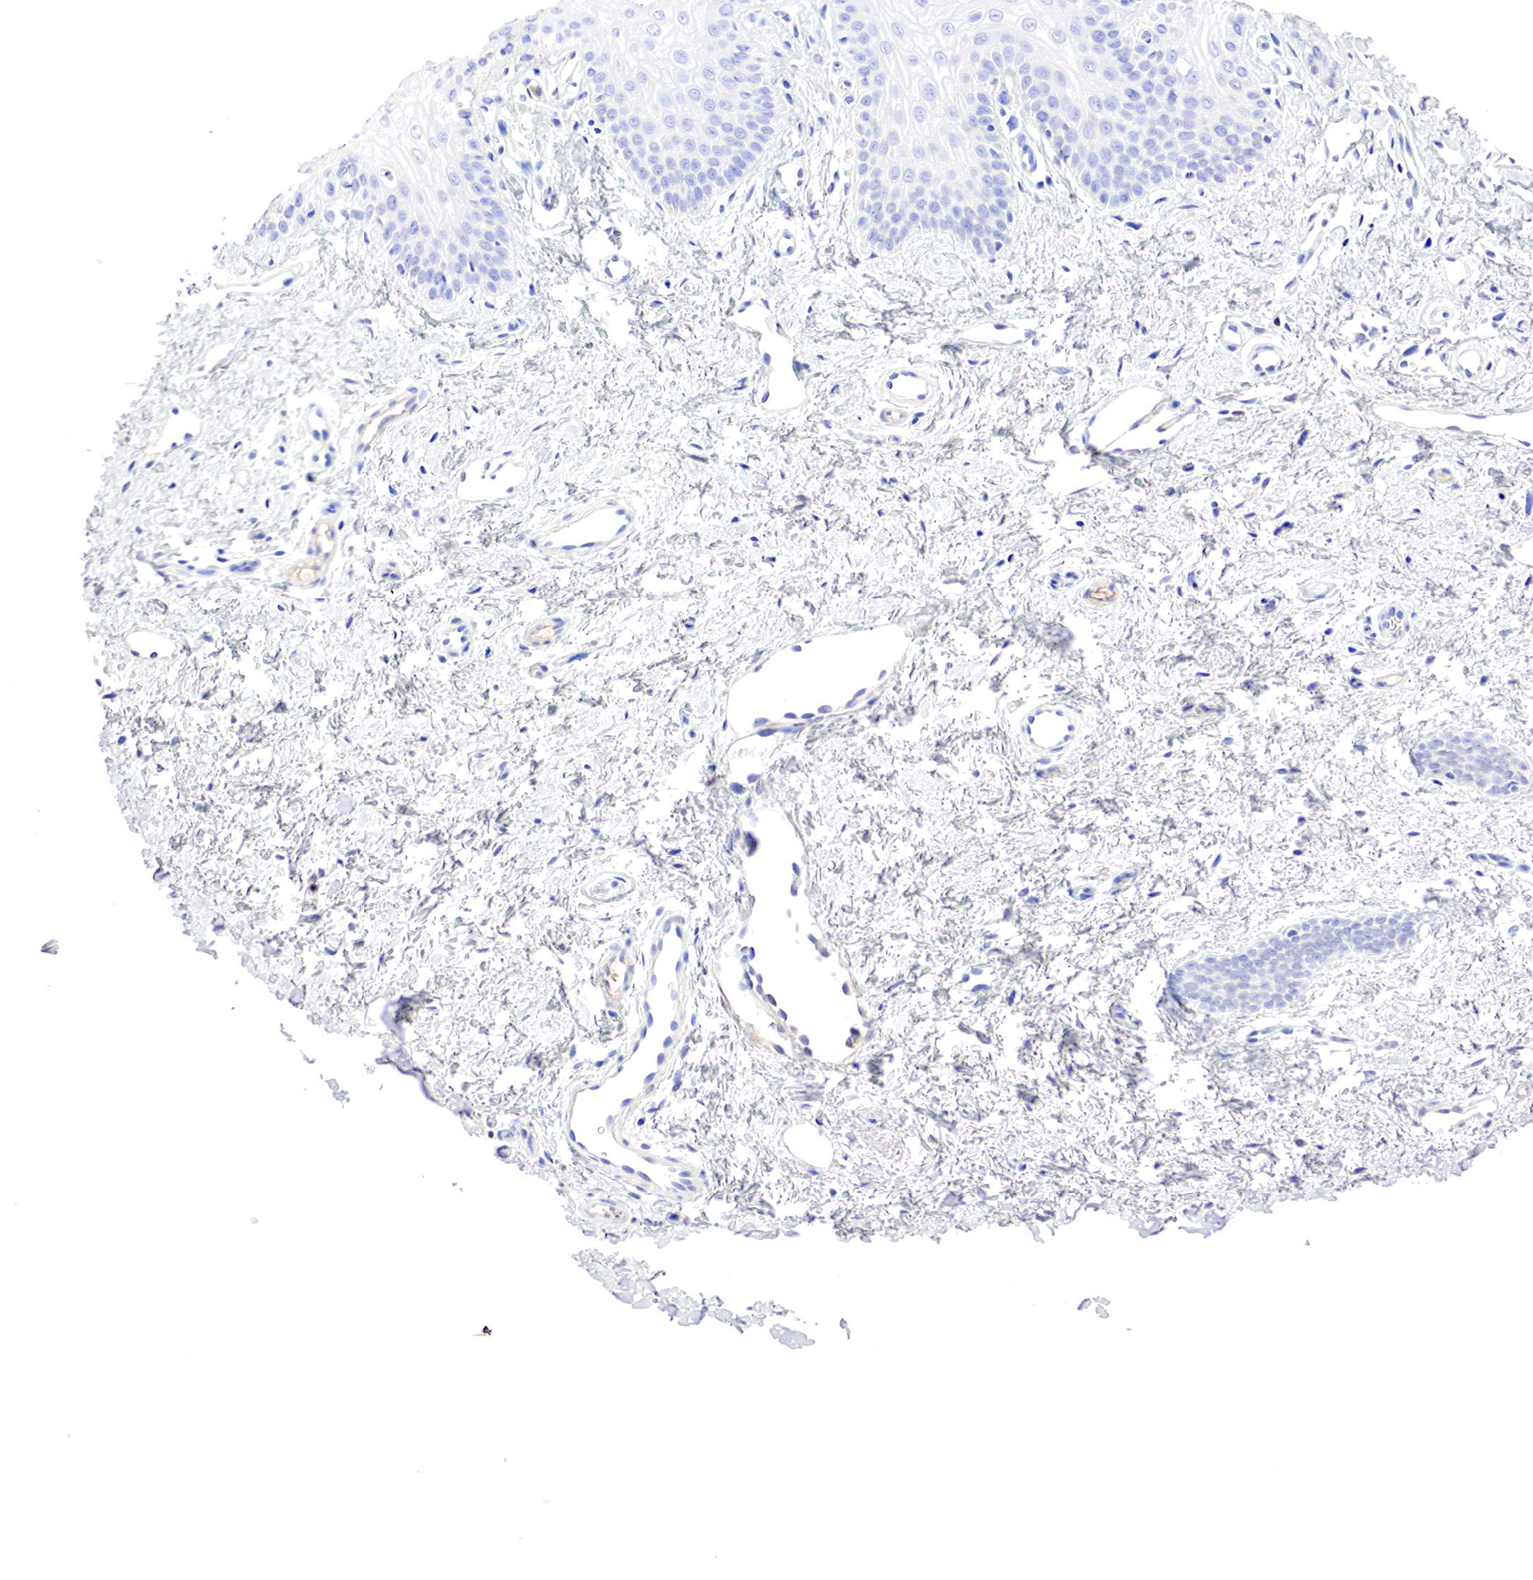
{"staining": {"intensity": "negative", "quantity": "none", "location": "none"}, "tissue": "oral mucosa", "cell_type": "Squamous epithelial cells", "image_type": "normal", "snomed": [{"axis": "morphology", "description": "Normal tissue, NOS"}, {"axis": "topography", "description": "Oral tissue"}], "caption": "Micrograph shows no protein expression in squamous epithelial cells of unremarkable oral mucosa. (DAB IHC, high magnification).", "gene": "GATA1", "patient": {"sex": "male", "age": 14}}